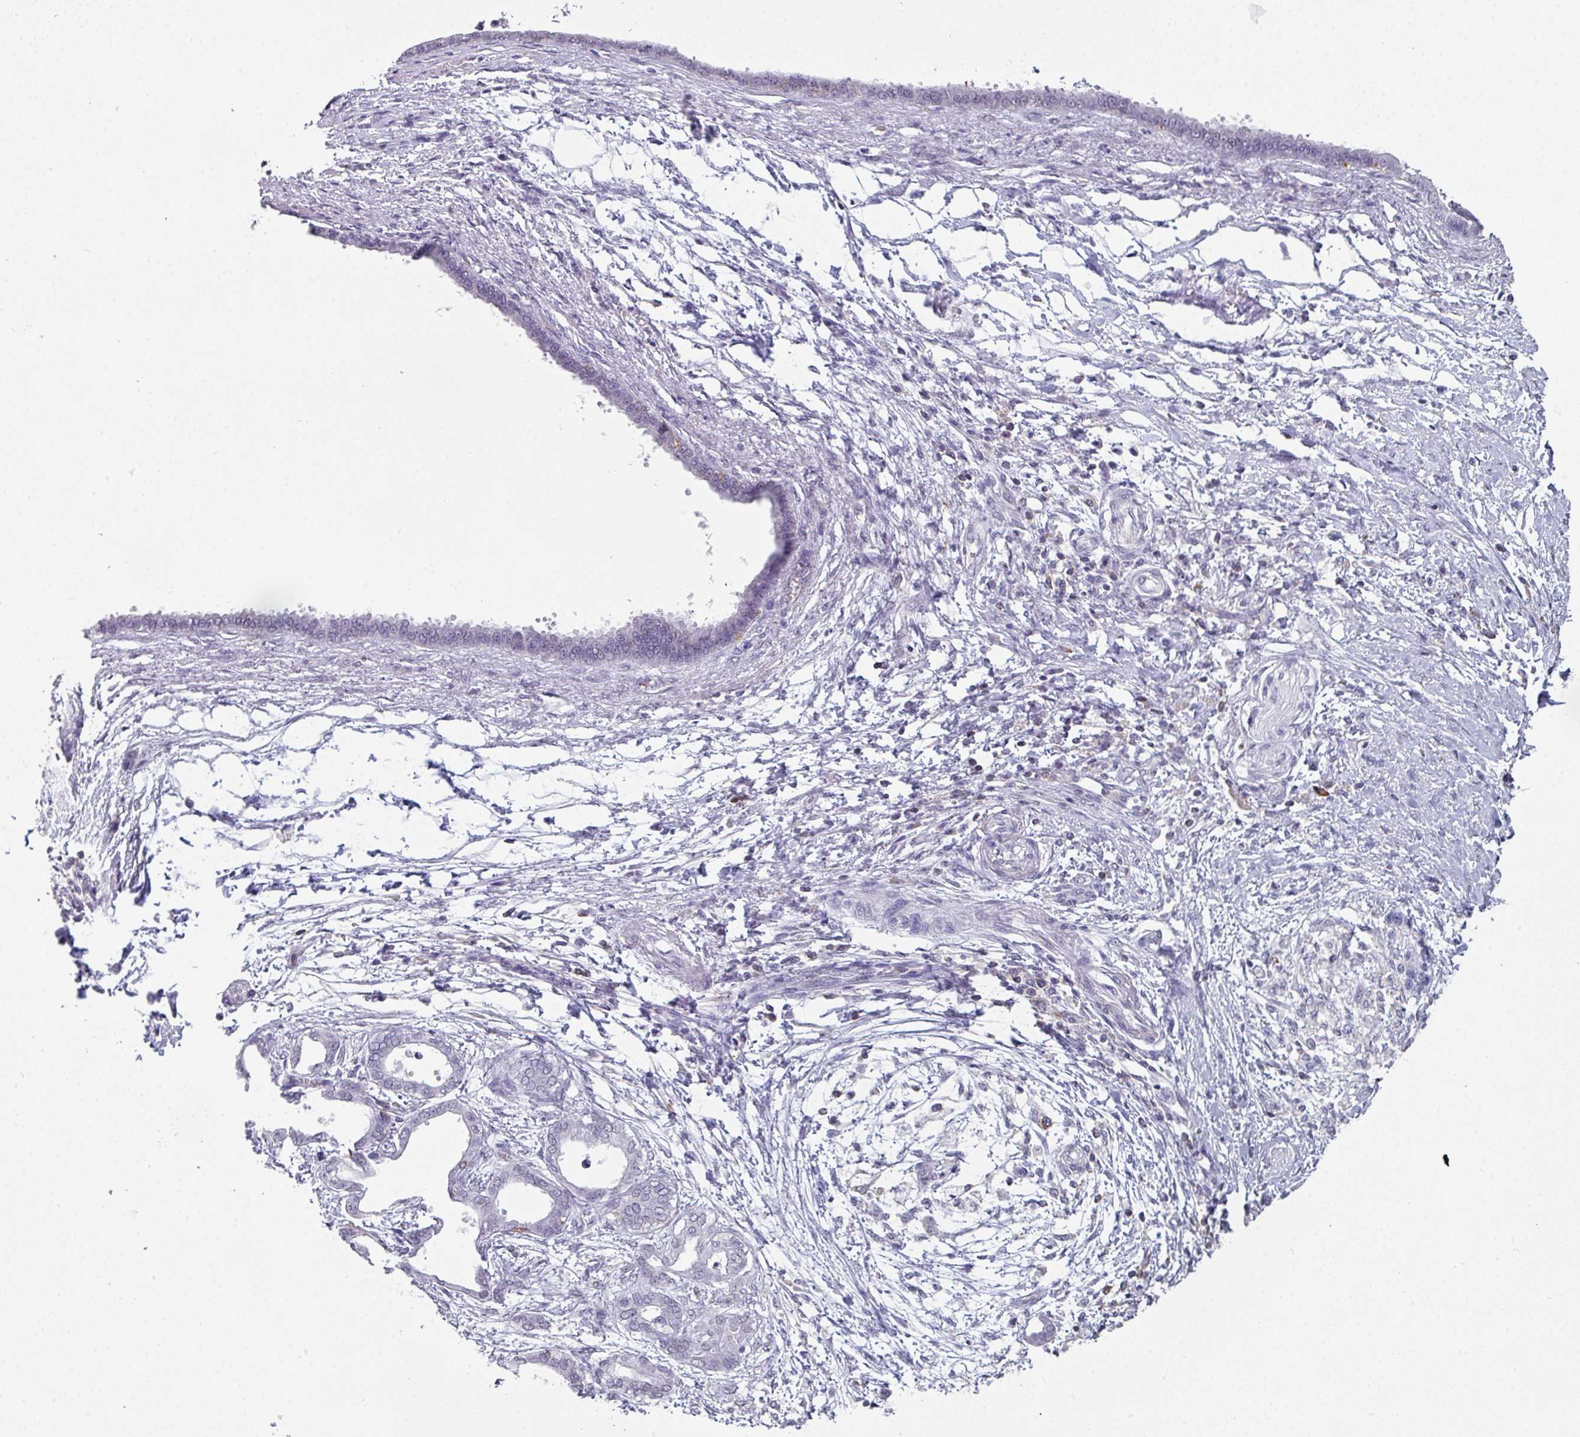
{"staining": {"intensity": "negative", "quantity": "none", "location": "none"}, "tissue": "pancreatic cancer", "cell_type": "Tumor cells", "image_type": "cancer", "snomed": [{"axis": "morphology", "description": "Adenocarcinoma, NOS"}, {"axis": "topography", "description": "Pancreas"}], "caption": "This photomicrograph is of adenocarcinoma (pancreatic) stained with immunohistochemistry to label a protein in brown with the nuclei are counter-stained blue. There is no expression in tumor cells.", "gene": "RASAL3", "patient": {"sex": "female", "age": 55}}